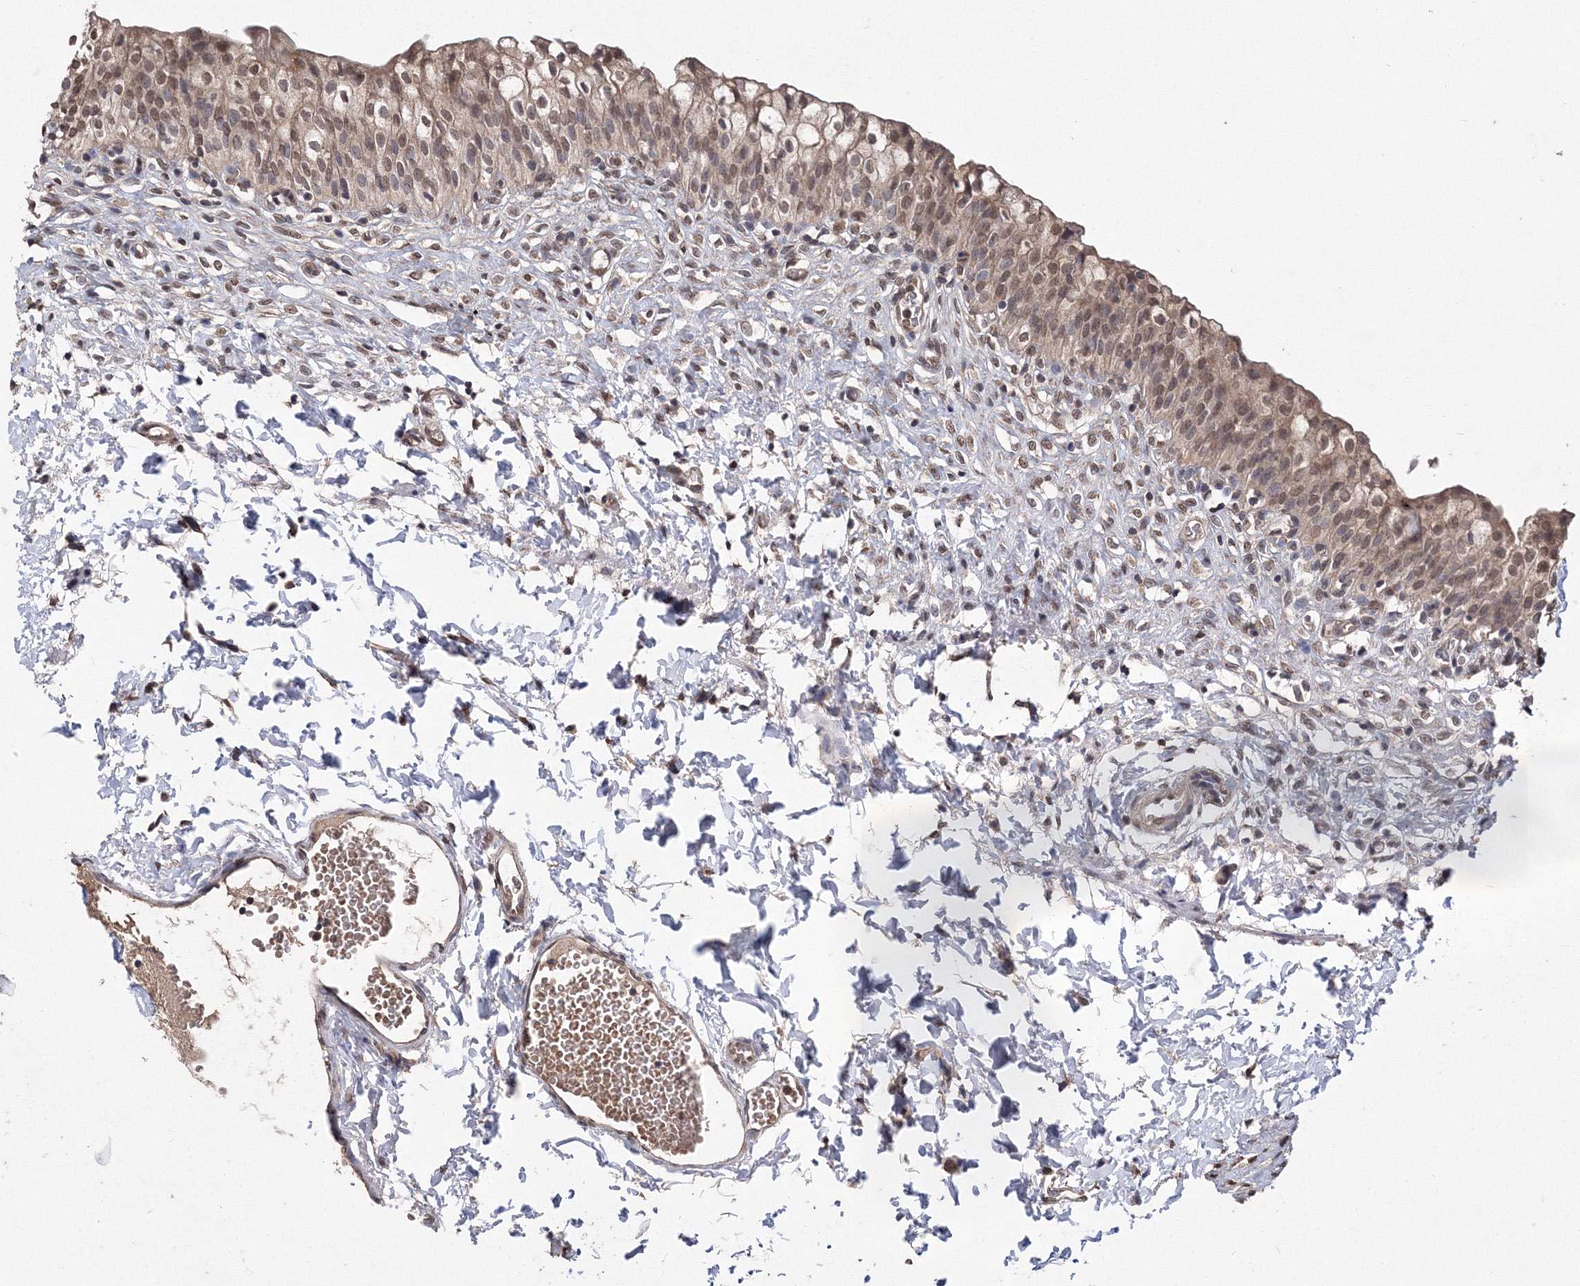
{"staining": {"intensity": "moderate", "quantity": ">75%", "location": "cytoplasmic/membranous,nuclear"}, "tissue": "urinary bladder", "cell_type": "Urothelial cells", "image_type": "normal", "snomed": [{"axis": "morphology", "description": "Normal tissue, NOS"}, {"axis": "topography", "description": "Urinary bladder"}], "caption": "The immunohistochemical stain shows moderate cytoplasmic/membranous,nuclear positivity in urothelial cells of normal urinary bladder. (IHC, brightfield microscopy, high magnification).", "gene": "GPN1", "patient": {"sex": "male", "age": 55}}